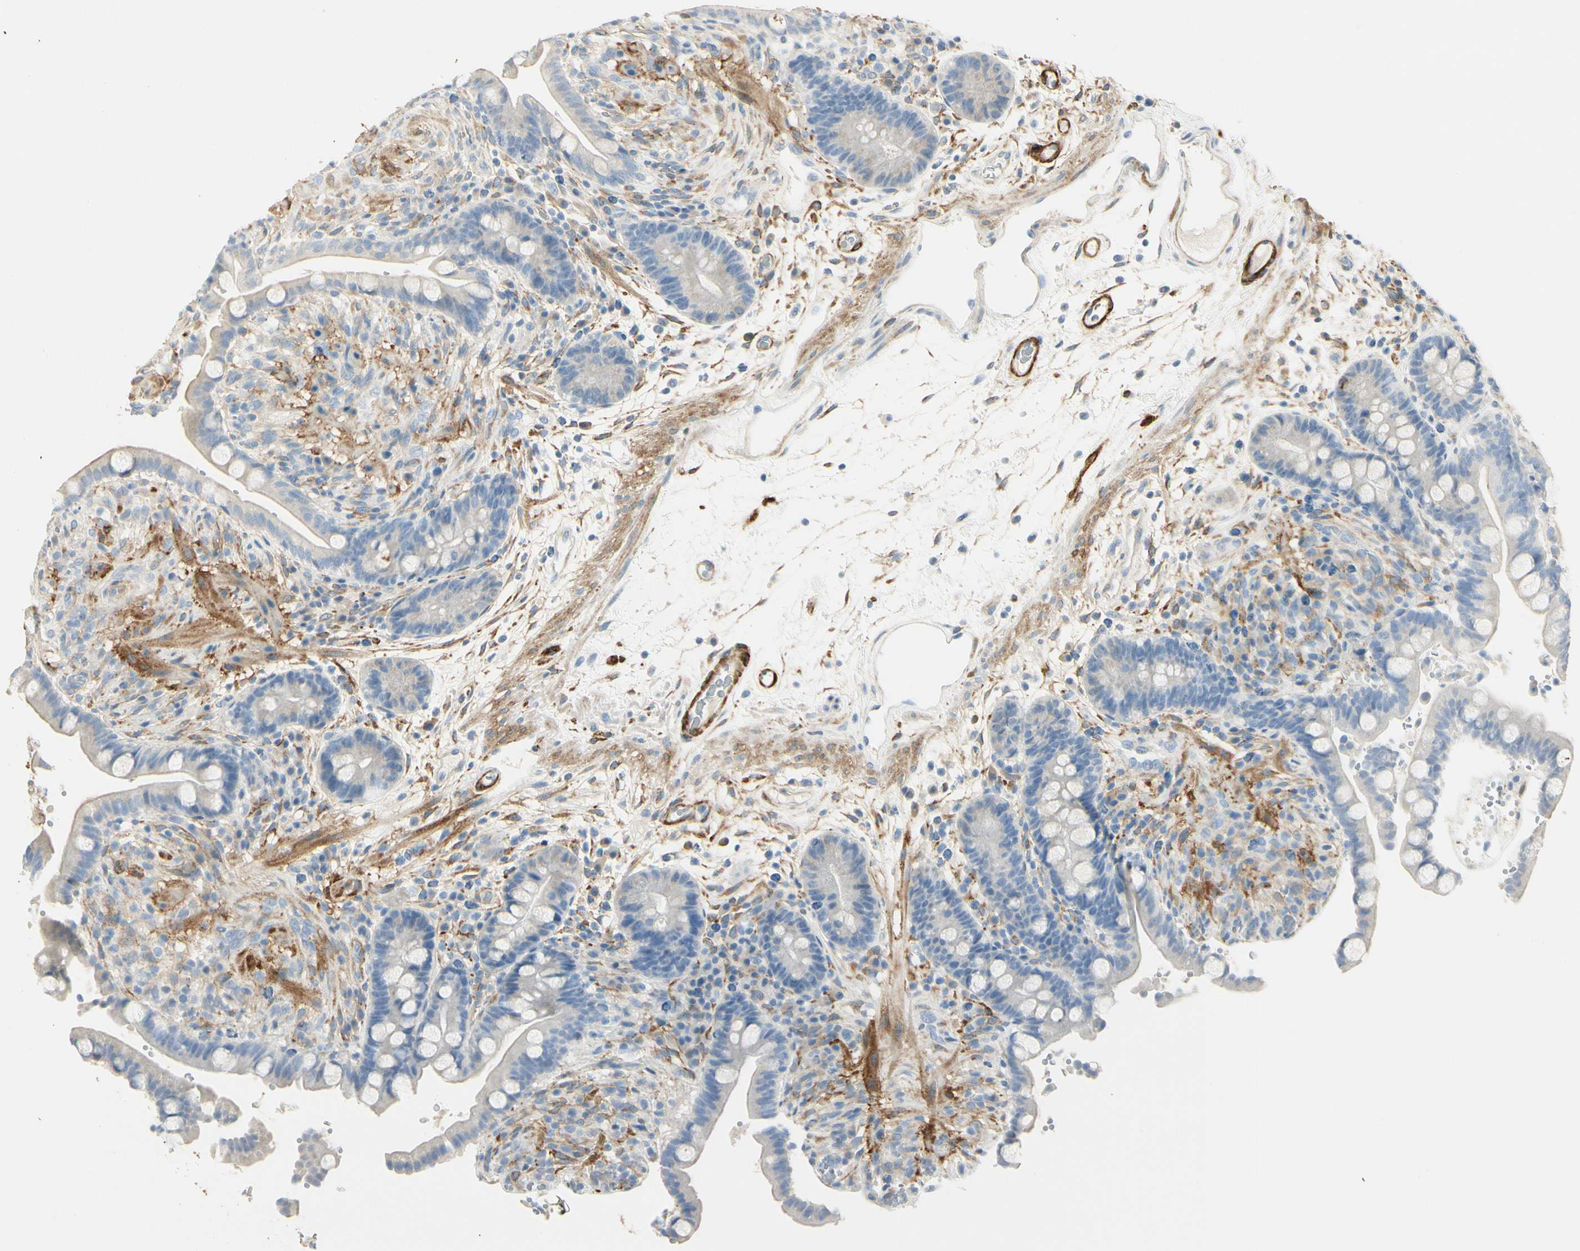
{"staining": {"intensity": "negative", "quantity": "none", "location": "none"}, "tissue": "colon", "cell_type": "Endothelial cells", "image_type": "normal", "snomed": [{"axis": "morphology", "description": "Normal tissue, NOS"}, {"axis": "topography", "description": "Colon"}], "caption": "A photomicrograph of human colon is negative for staining in endothelial cells. (Immunohistochemistry, brightfield microscopy, high magnification).", "gene": "AMPH", "patient": {"sex": "male", "age": 73}}